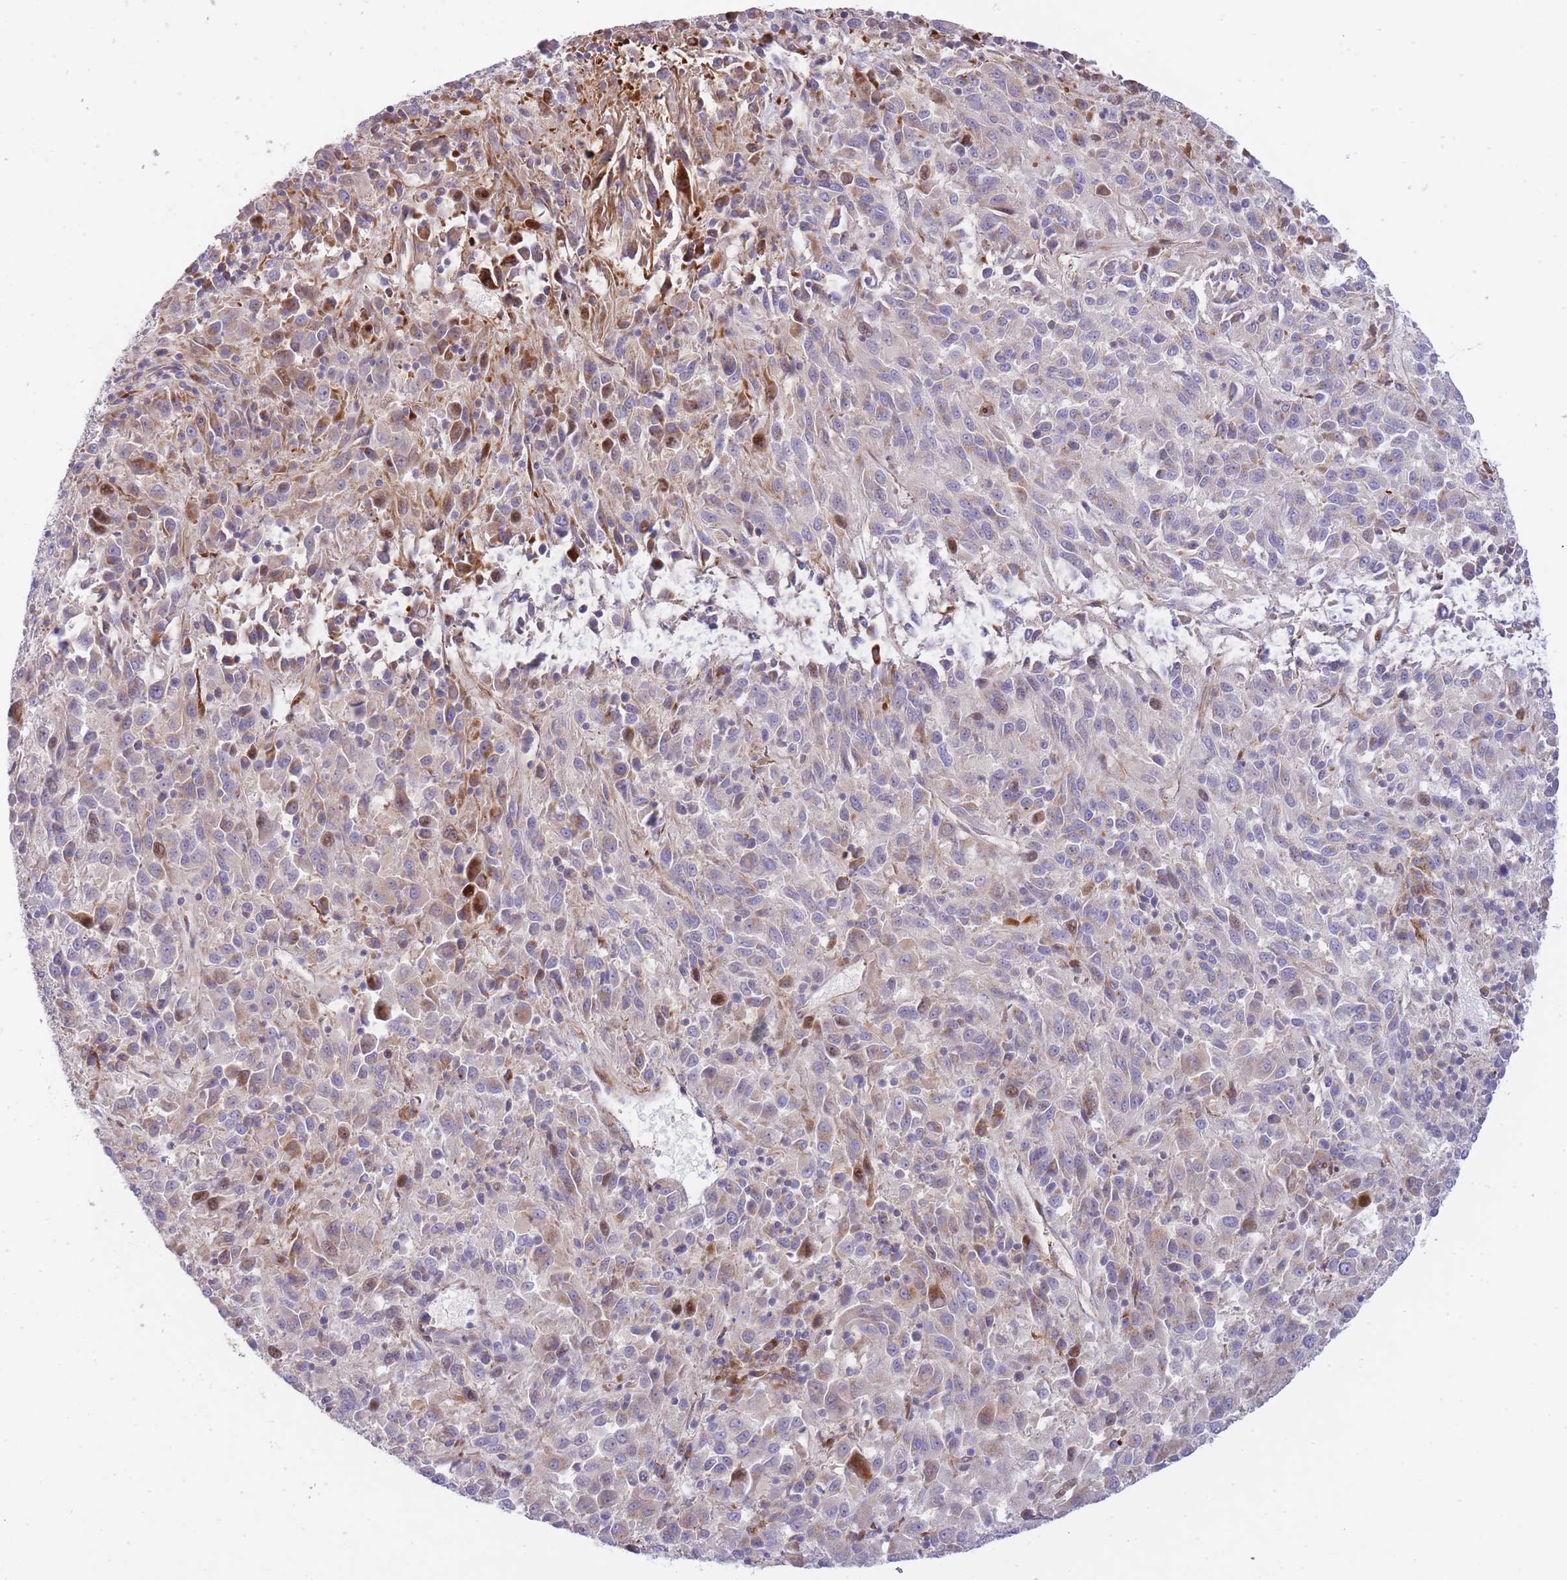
{"staining": {"intensity": "moderate", "quantity": "<25%", "location": "cytoplasmic/membranous"}, "tissue": "melanoma", "cell_type": "Tumor cells", "image_type": "cancer", "snomed": [{"axis": "morphology", "description": "Malignant melanoma, Metastatic site"}, {"axis": "topography", "description": "Lung"}], "caption": "Melanoma stained for a protein (brown) reveals moderate cytoplasmic/membranous positive positivity in about <25% of tumor cells.", "gene": "ATP5MC2", "patient": {"sex": "male", "age": 64}}